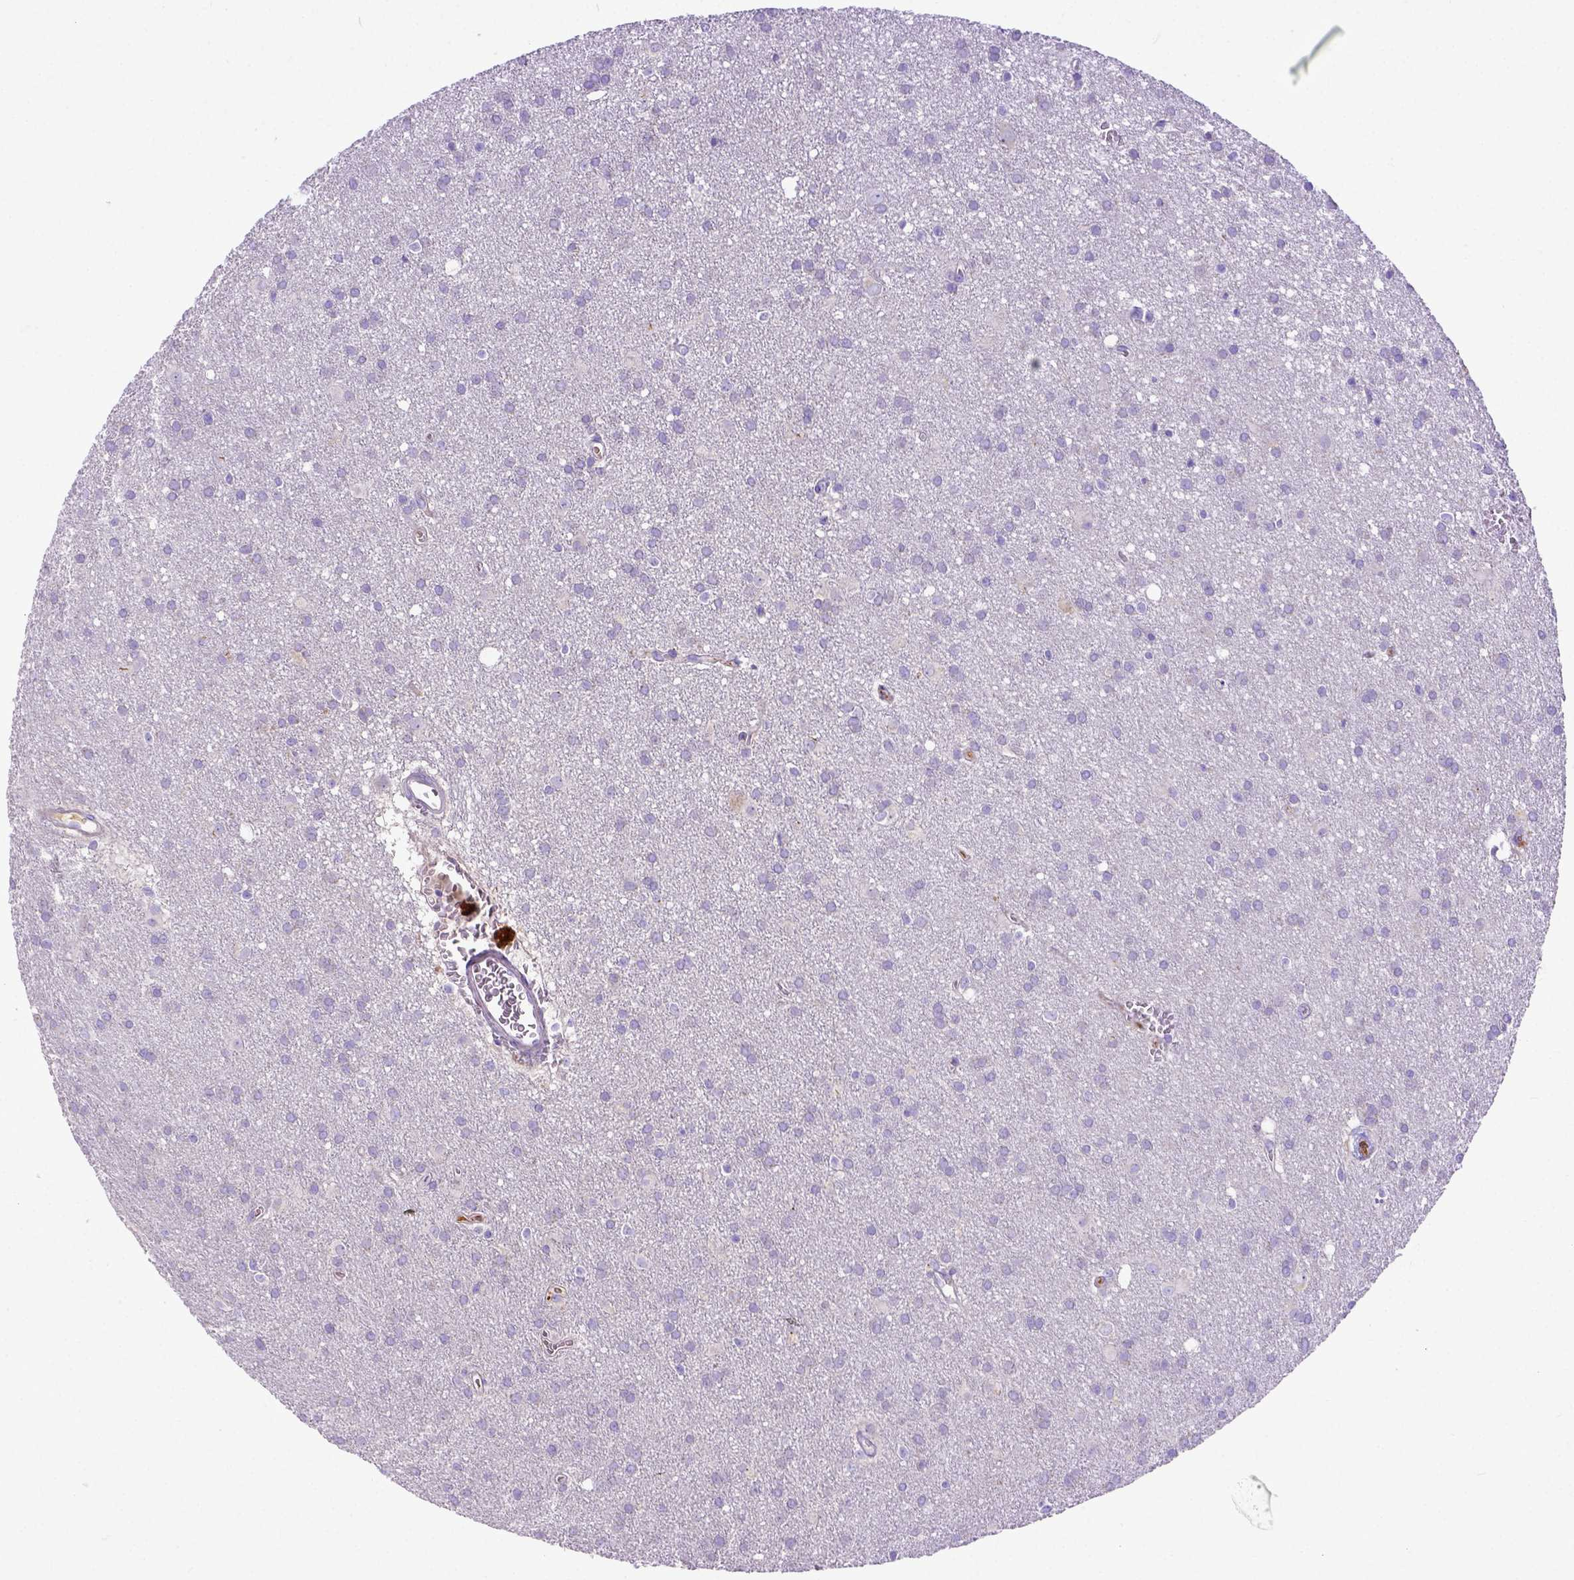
{"staining": {"intensity": "negative", "quantity": "none", "location": "none"}, "tissue": "glioma", "cell_type": "Tumor cells", "image_type": "cancer", "snomed": [{"axis": "morphology", "description": "Glioma, malignant, Low grade"}, {"axis": "topography", "description": "Brain"}], "caption": "High magnification brightfield microscopy of glioma stained with DAB (3,3'-diaminobenzidine) (brown) and counterstained with hematoxylin (blue): tumor cells show no significant expression.", "gene": "CFAP300", "patient": {"sex": "male", "age": 58}}